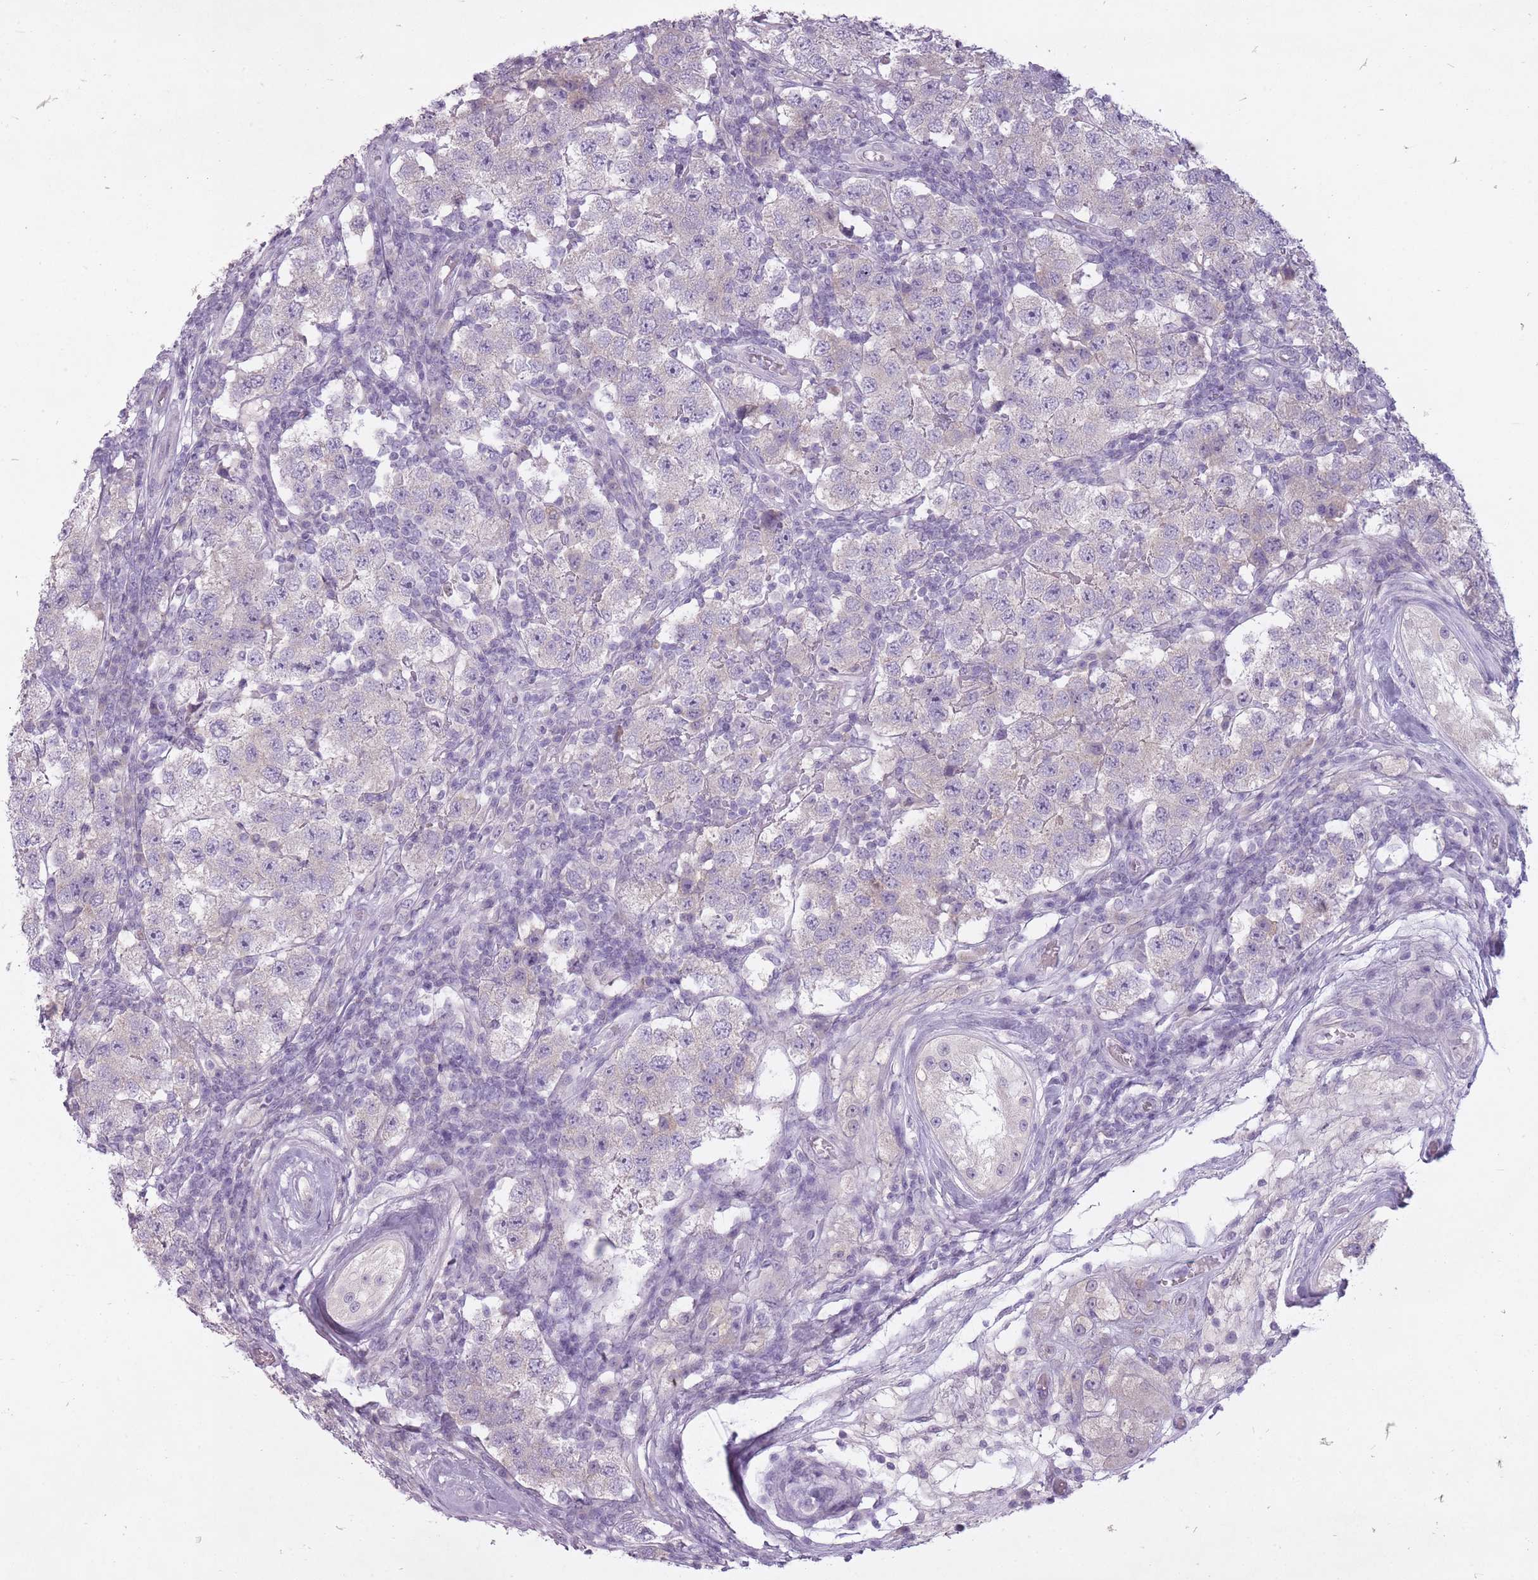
{"staining": {"intensity": "negative", "quantity": "none", "location": "none"}, "tissue": "testis cancer", "cell_type": "Tumor cells", "image_type": "cancer", "snomed": [{"axis": "morphology", "description": "Seminoma, NOS"}, {"axis": "topography", "description": "Testis"}], "caption": "Protein analysis of testis cancer demonstrates no significant expression in tumor cells.", "gene": "FAM43B", "patient": {"sex": "male", "age": 34}}